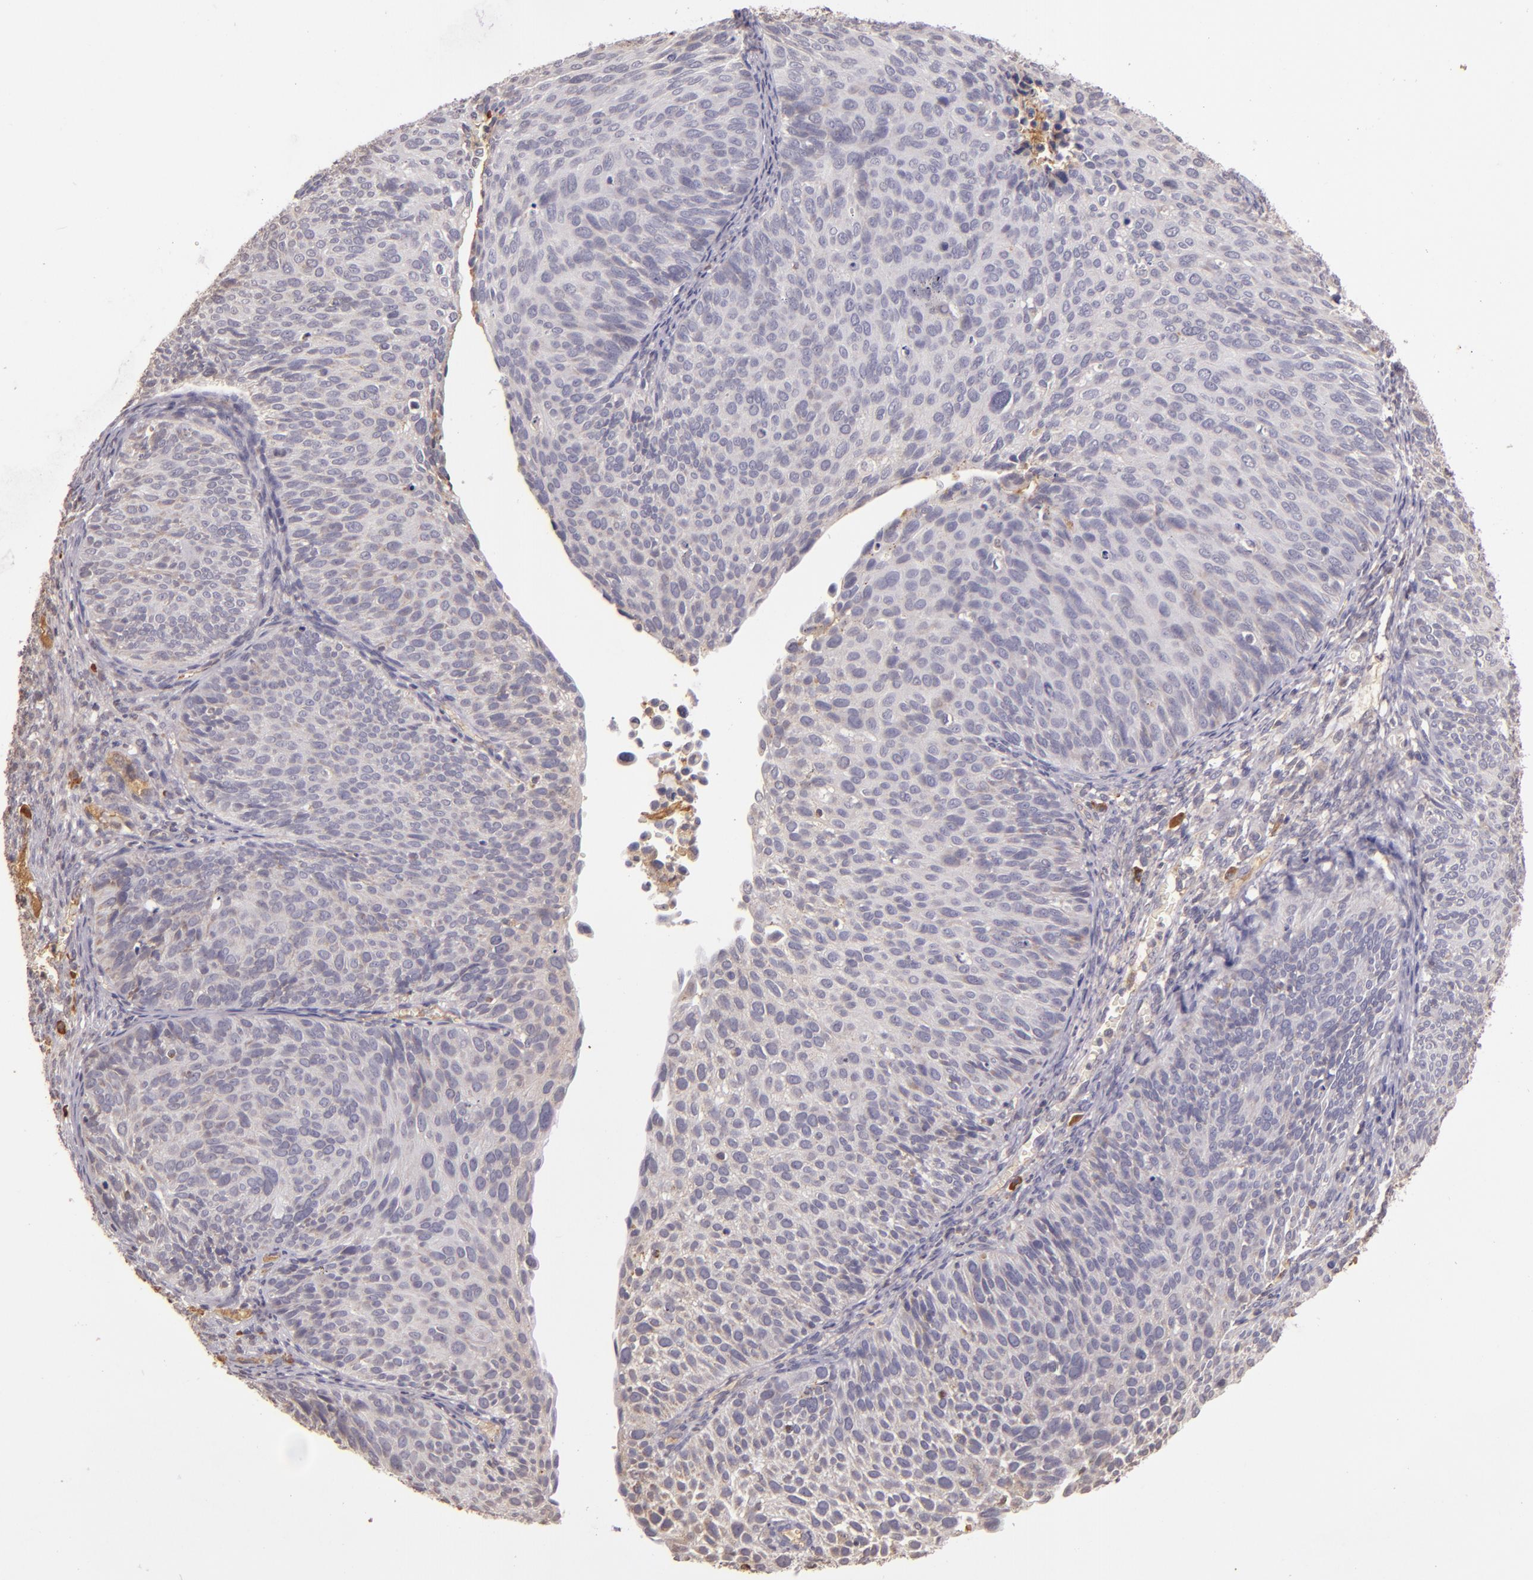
{"staining": {"intensity": "negative", "quantity": "none", "location": "none"}, "tissue": "cervical cancer", "cell_type": "Tumor cells", "image_type": "cancer", "snomed": [{"axis": "morphology", "description": "Squamous cell carcinoma, NOS"}, {"axis": "topography", "description": "Cervix"}], "caption": "A high-resolution image shows IHC staining of cervical cancer (squamous cell carcinoma), which demonstrates no significant staining in tumor cells.", "gene": "ABL1", "patient": {"sex": "female", "age": 36}}